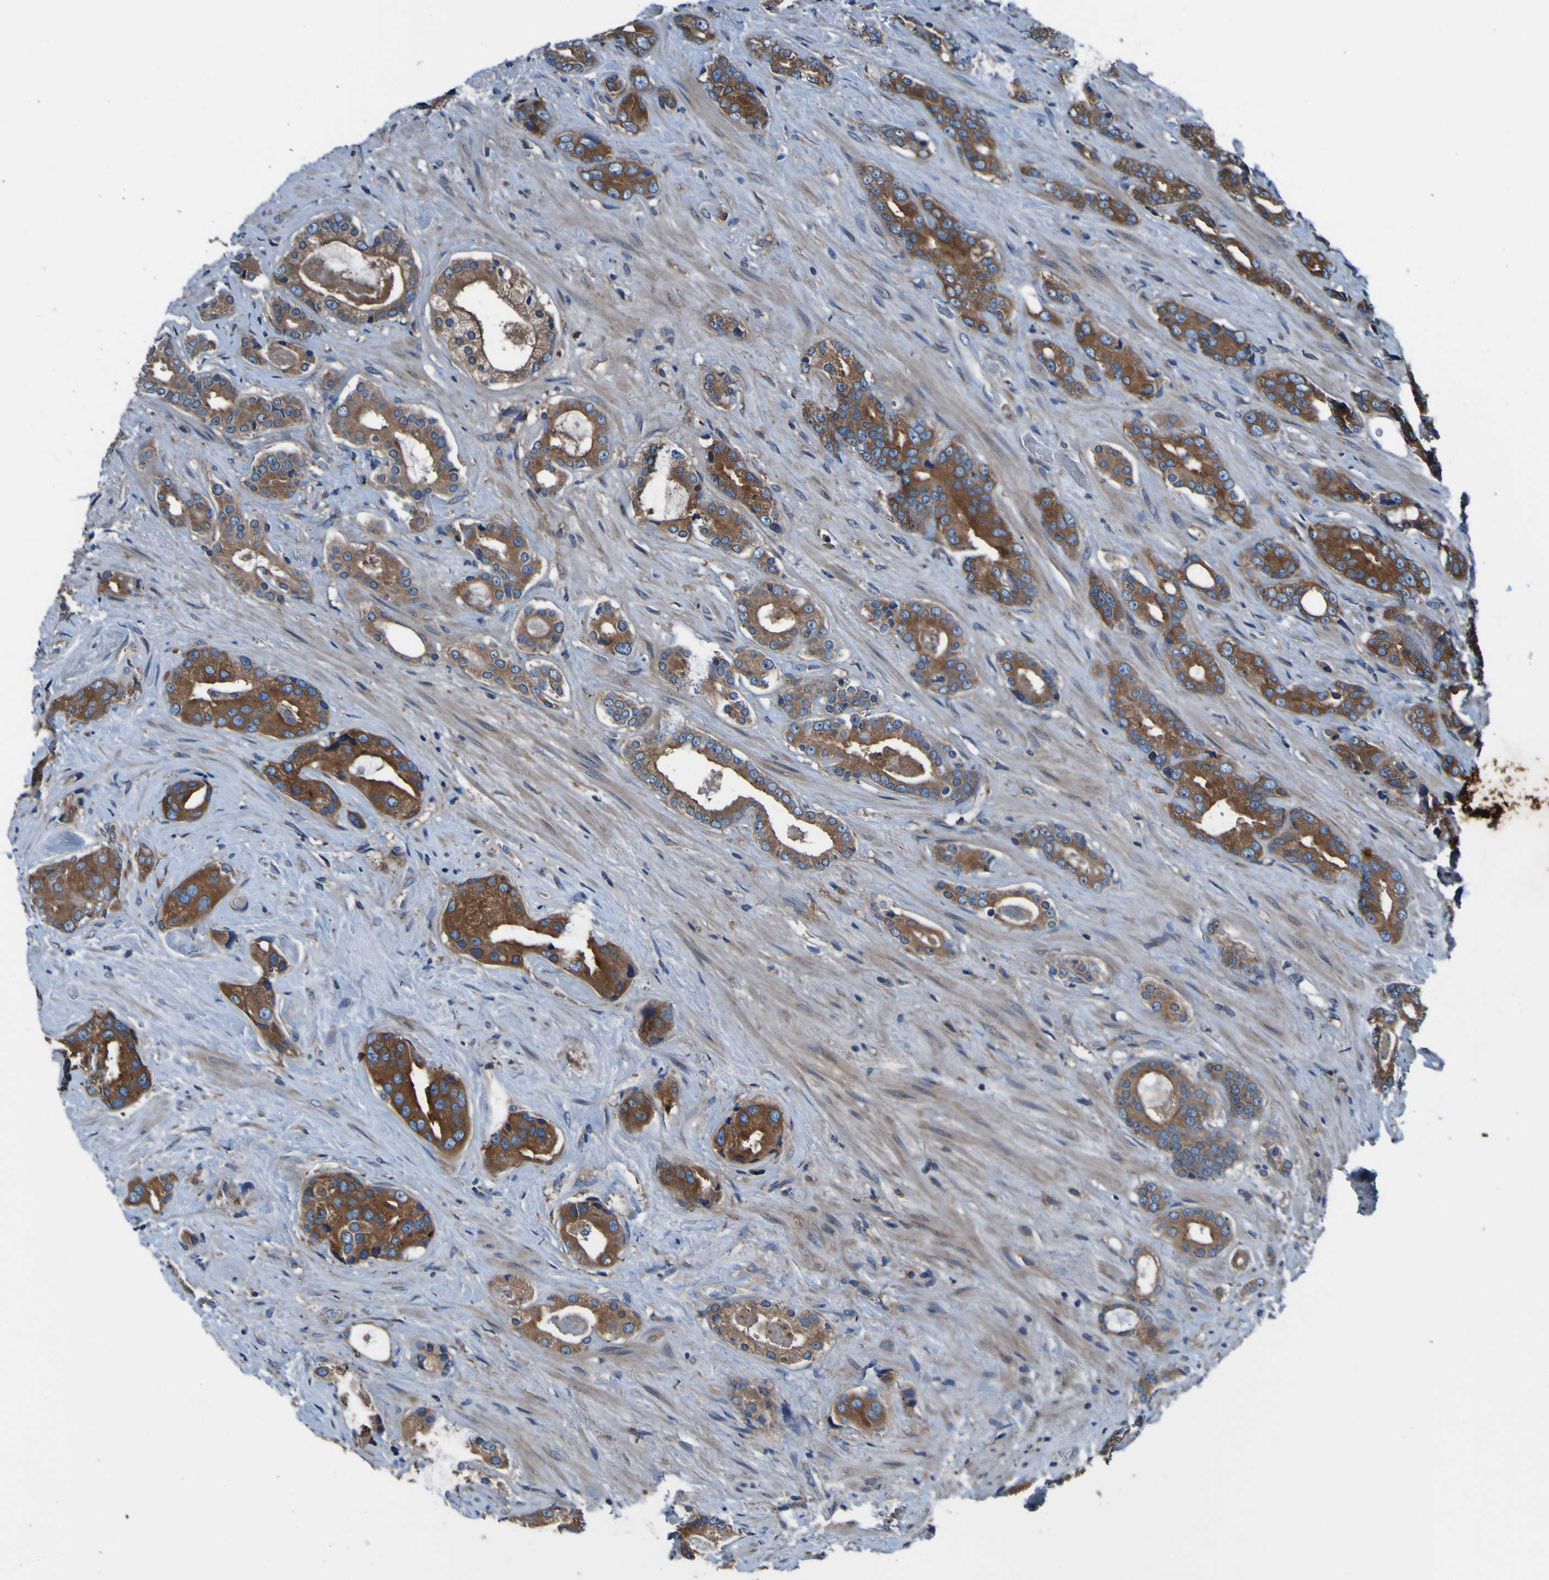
{"staining": {"intensity": "moderate", "quantity": ">75%", "location": "cytoplasmic/membranous"}, "tissue": "prostate cancer", "cell_type": "Tumor cells", "image_type": "cancer", "snomed": [{"axis": "morphology", "description": "Adenocarcinoma, High grade"}, {"axis": "topography", "description": "Prostate"}], "caption": "Moderate cytoplasmic/membranous positivity for a protein is seen in about >75% of tumor cells of prostate cancer using IHC.", "gene": "RAB5B", "patient": {"sex": "male", "age": 71}}